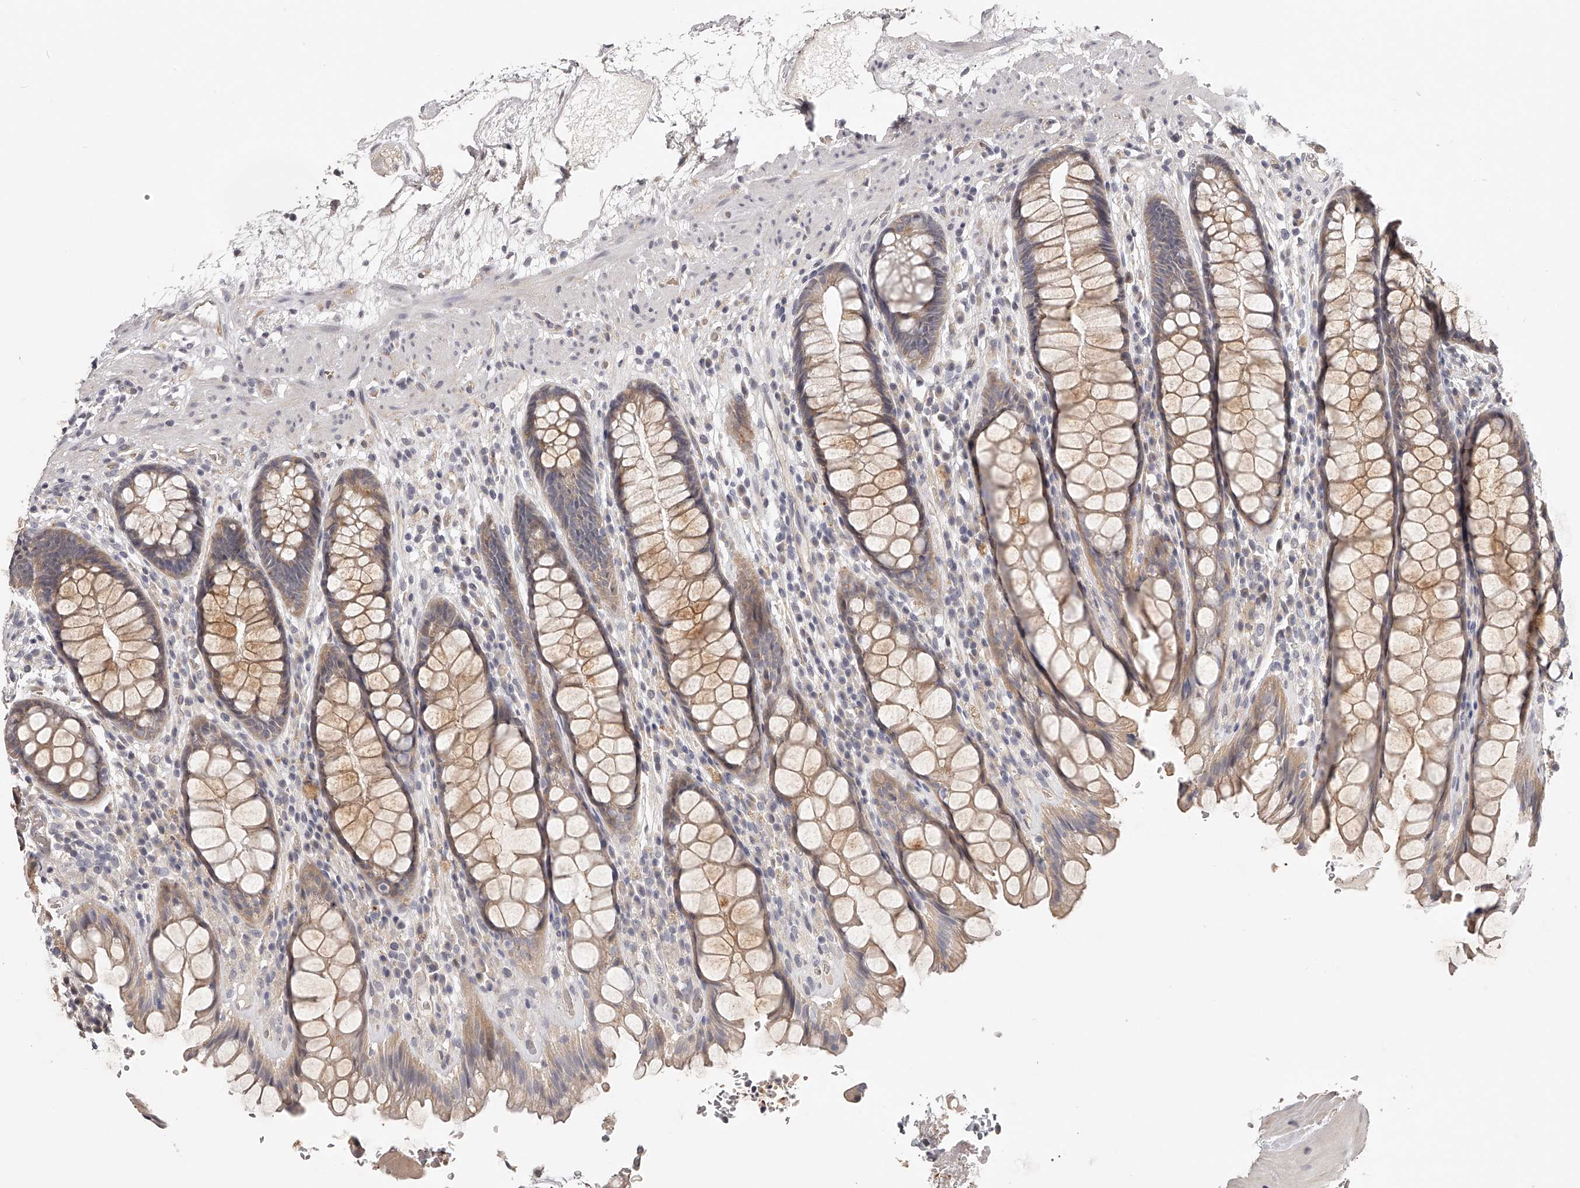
{"staining": {"intensity": "moderate", "quantity": ">75%", "location": "cytoplasmic/membranous"}, "tissue": "rectum", "cell_type": "Glandular cells", "image_type": "normal", "snomed": [{"axis": "morphology", "description": "Normal tissue, NOS"}, {"axis": "topography", "description": "Rectum"}], "caption": "A medium amount of moderate cytoplasmic/membranous expression is identified in approximately >75% of glandular cells in unremarkable rectum. (DAB IHC with brightfield microscopy, high magnification).", "gene": "ZNF582", "patient": {"sex": "male", "age": 64}}